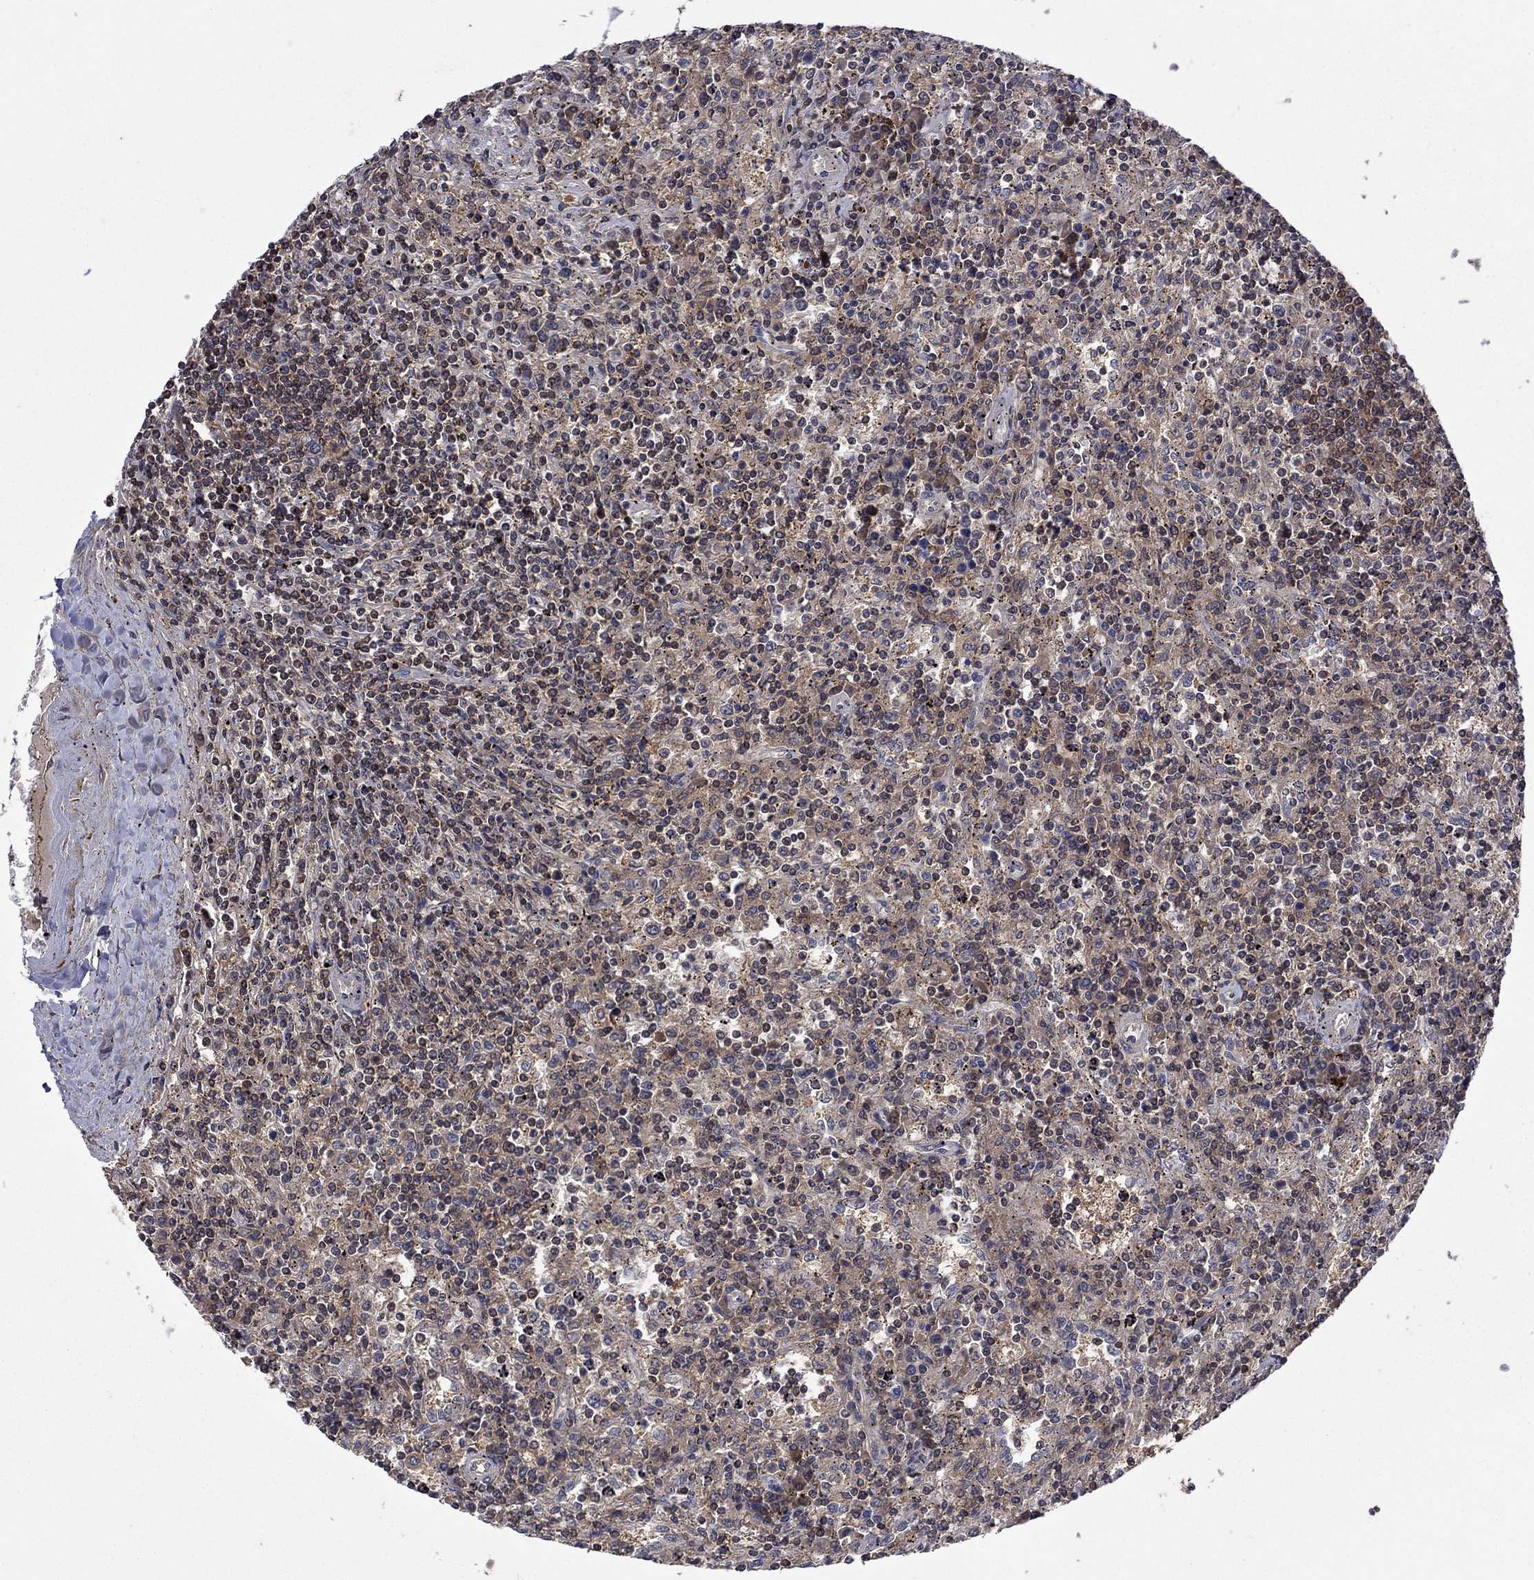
{"staining": {"intensity": "negative", "quantity": "none", "location": "none"}, "tissue": "lymphoma", "cell_type": "Tumor cells", "image_type": "cancer", "snomed": [{"axis": "morphology", "description": "Malignant lymphoma, non-Hodgkin's type, Low grade"}, {"axis": "topography", "description": "Spleen"}], "caption": "This is an IHC histopathology image of human malignant lymphoma, non-Hodgkin's type (low-grade). There is no expression in tumor cells.", "gene": "IAH1", "patient": {"sex": "male", "age": 62}}